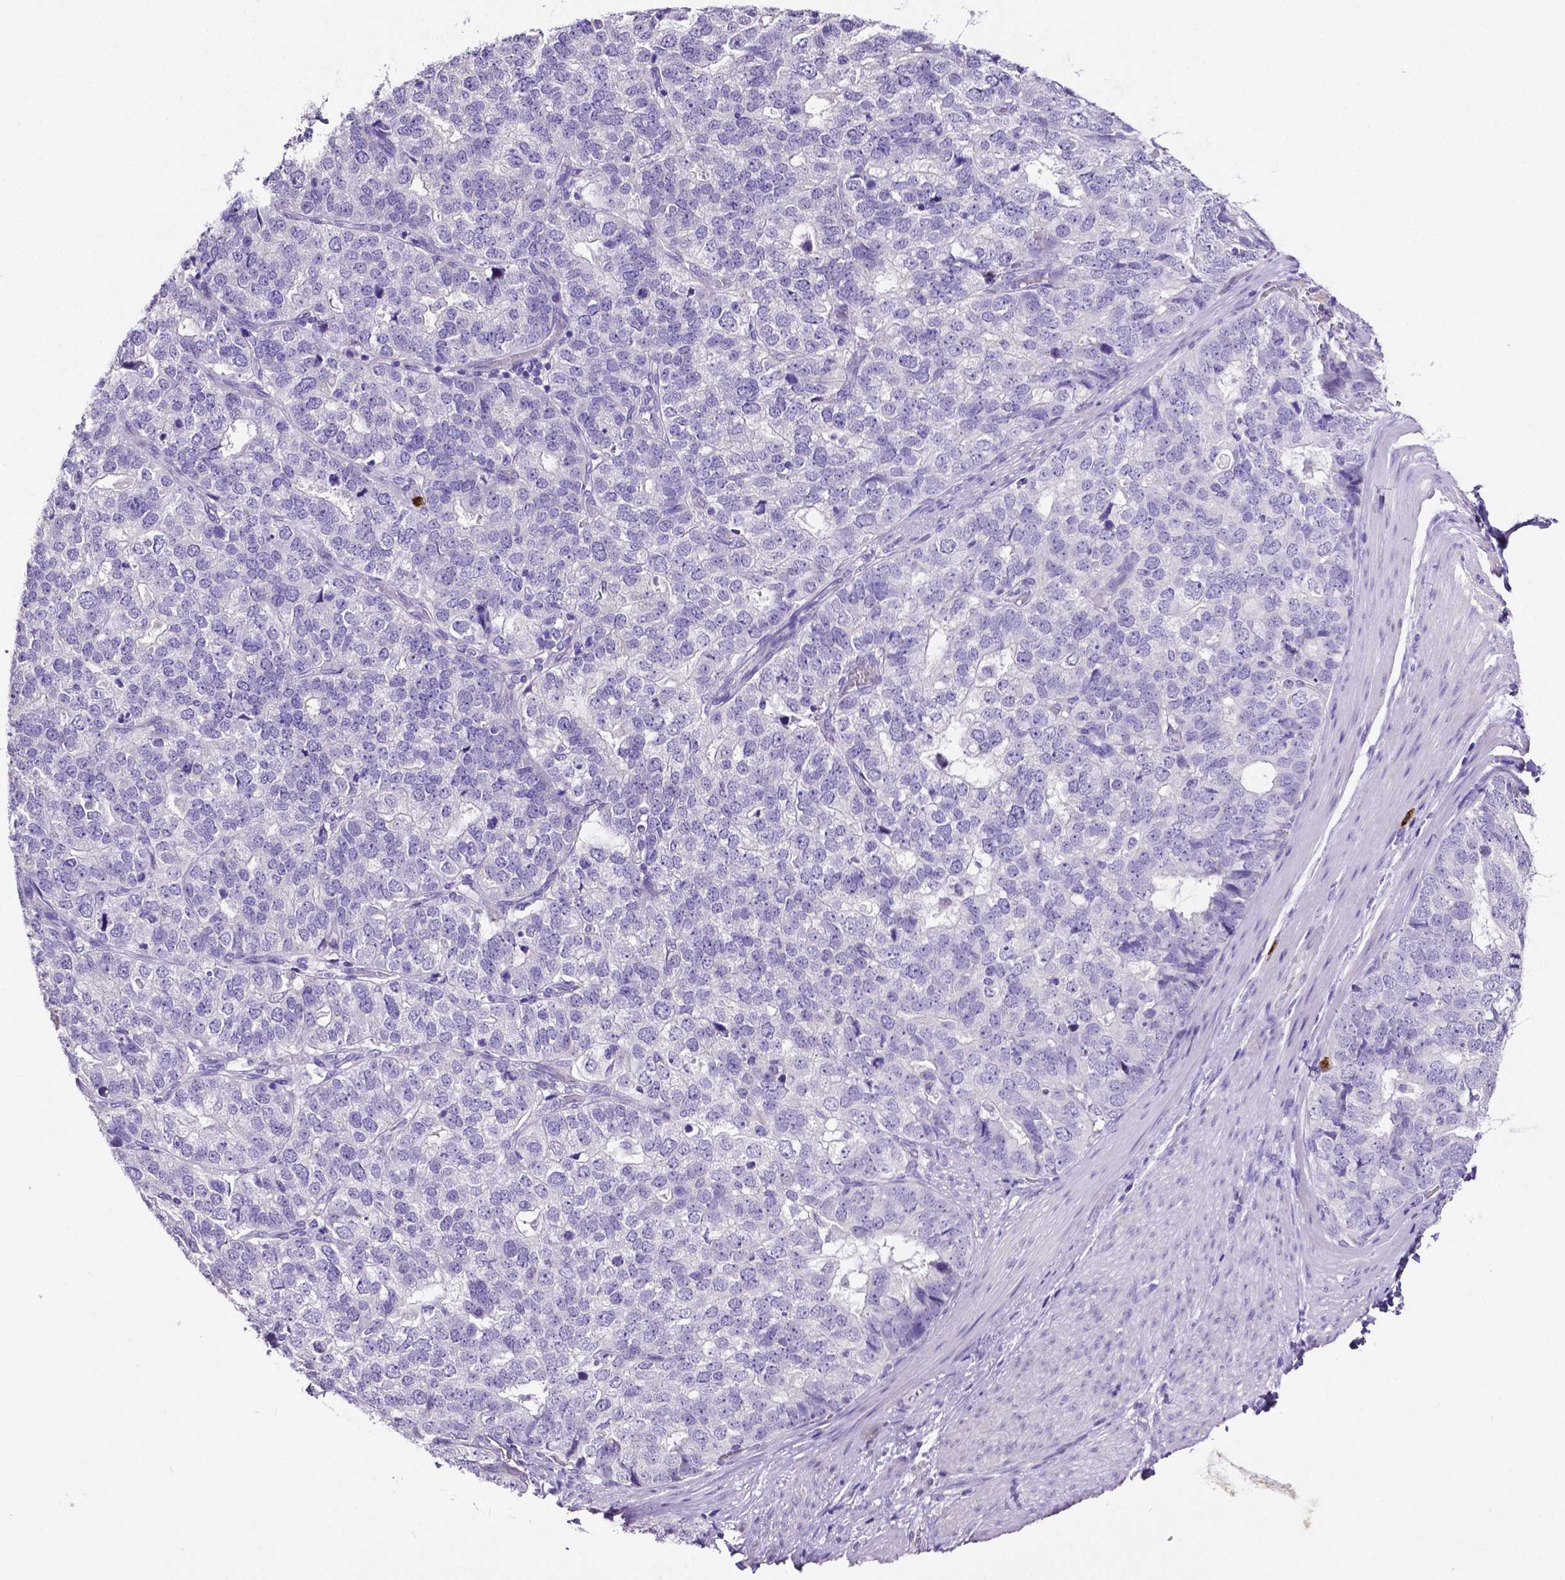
{"staining": {"intensity": "negative", "quantity": "none", "location": "none"}, "tissue": "stomach cancer", "cell_type": "Tumor cells", "image_type": "cancer", "snomed": [{"axis": "morphology", "description": "Adenocarcinoma, NOS"}, {"axis": "topography", "description": "Stomach"}], "caption": "Stomach adenocarcinoma was stained to show a protein in brown. There is no significant positivity in tumor cells. (Immunohistochemistry (ihc), brightfield microscopy, high magnification).", "gene": "MMP9", "patient": {"sex": "male", "age": 69}}